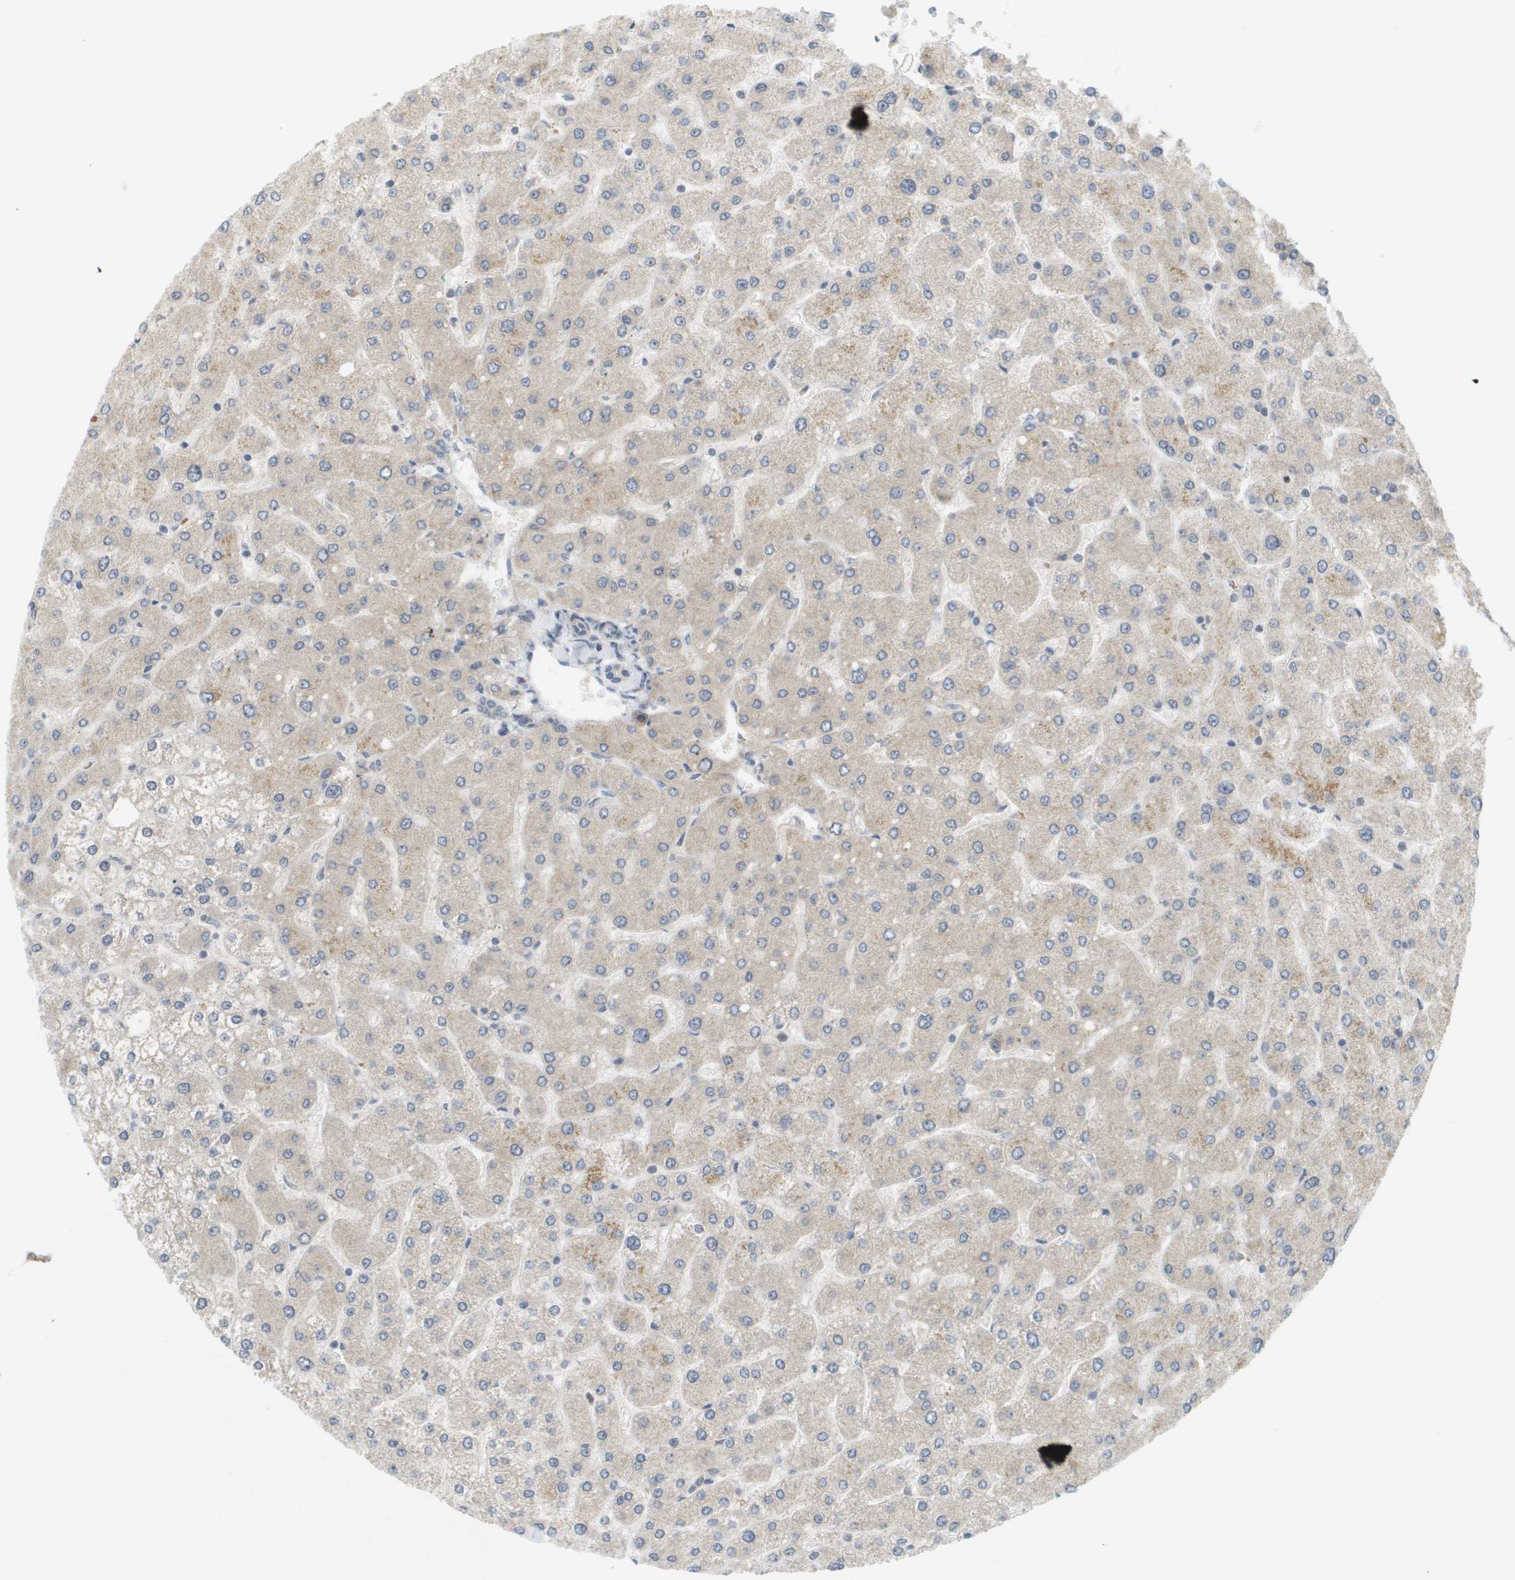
{"staining": {"intensity": "weak", "quantity": "25%-75%", "location": "cytoplasmic/membranous"}, "tissue": "liver", "cell_type": "Cholangiocytes", "image_type": "normal", "snomed": [{"axis": "morphology", "description": "Normal tissue, NOS"}, {"axis": "topography", "description": "Liver"}], "caption": "DAB (3,3'-diaminobenzidine) immunohistochemical staining of normal human liver demonstrates weak cytoplasmic/membranous protein expression in approximately 25%-75% of cholangiocytes. (DAB (3,3'-diaminobenzidine) = brown stain, brightfield microscopy at high magnification).", "gene": "PROC", "patient": {"sex": "male", "age": 55}}